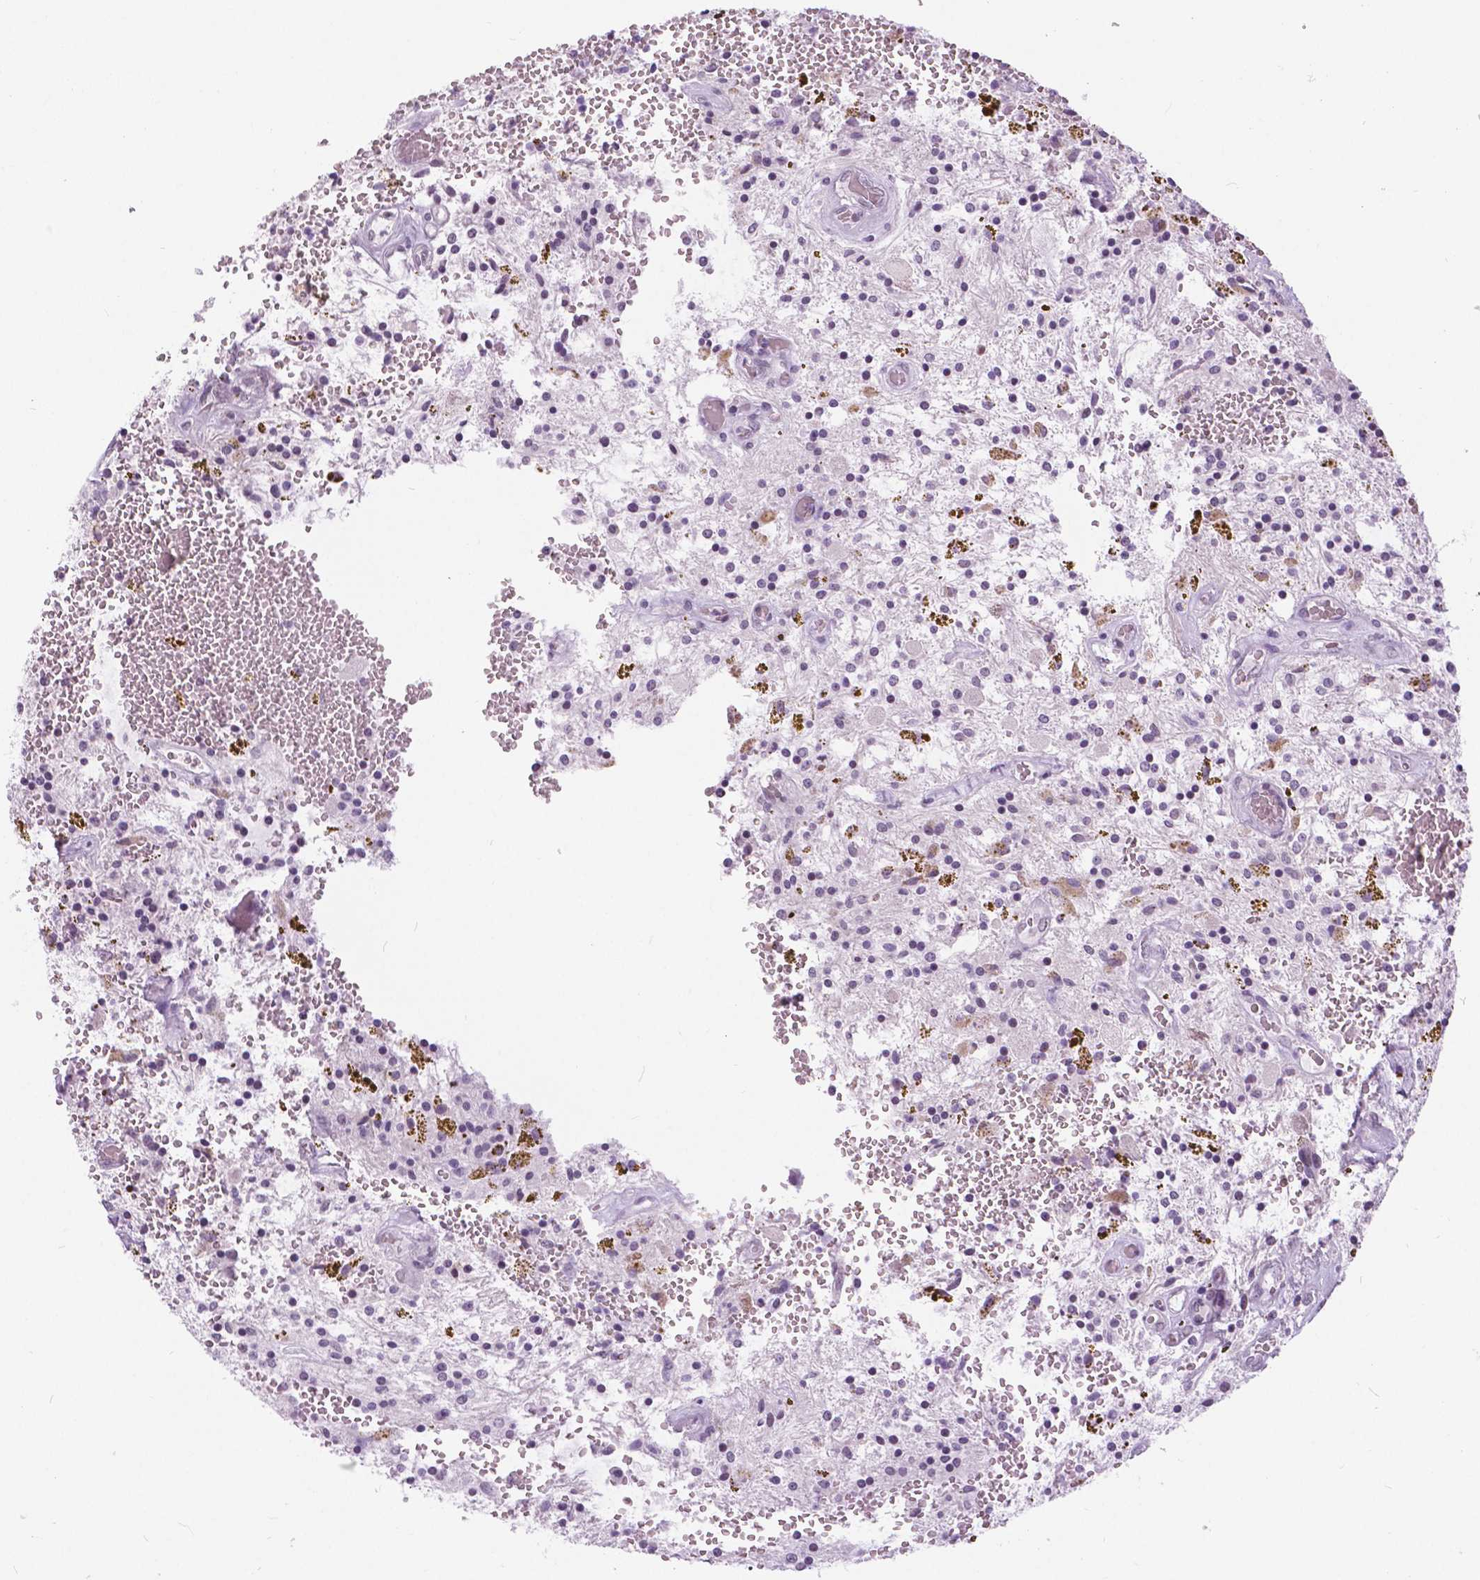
{"staining": {"intensity": "negative", "quantity": "none", "location": "none"}, "tissue": "glioma", "cell_type": "Tumor cells", "image_type": "cancer", "snomed": [{"axis": "morphology", "description": "Glioma, malignant, Low grade"}, {"axis": "topography", "description": "Cerebellum"}], "caption": "There is no significant expression in tumor cells of glioma.", "gene": "MYOM1", "patient": {"sex": "female", "age": 14}}